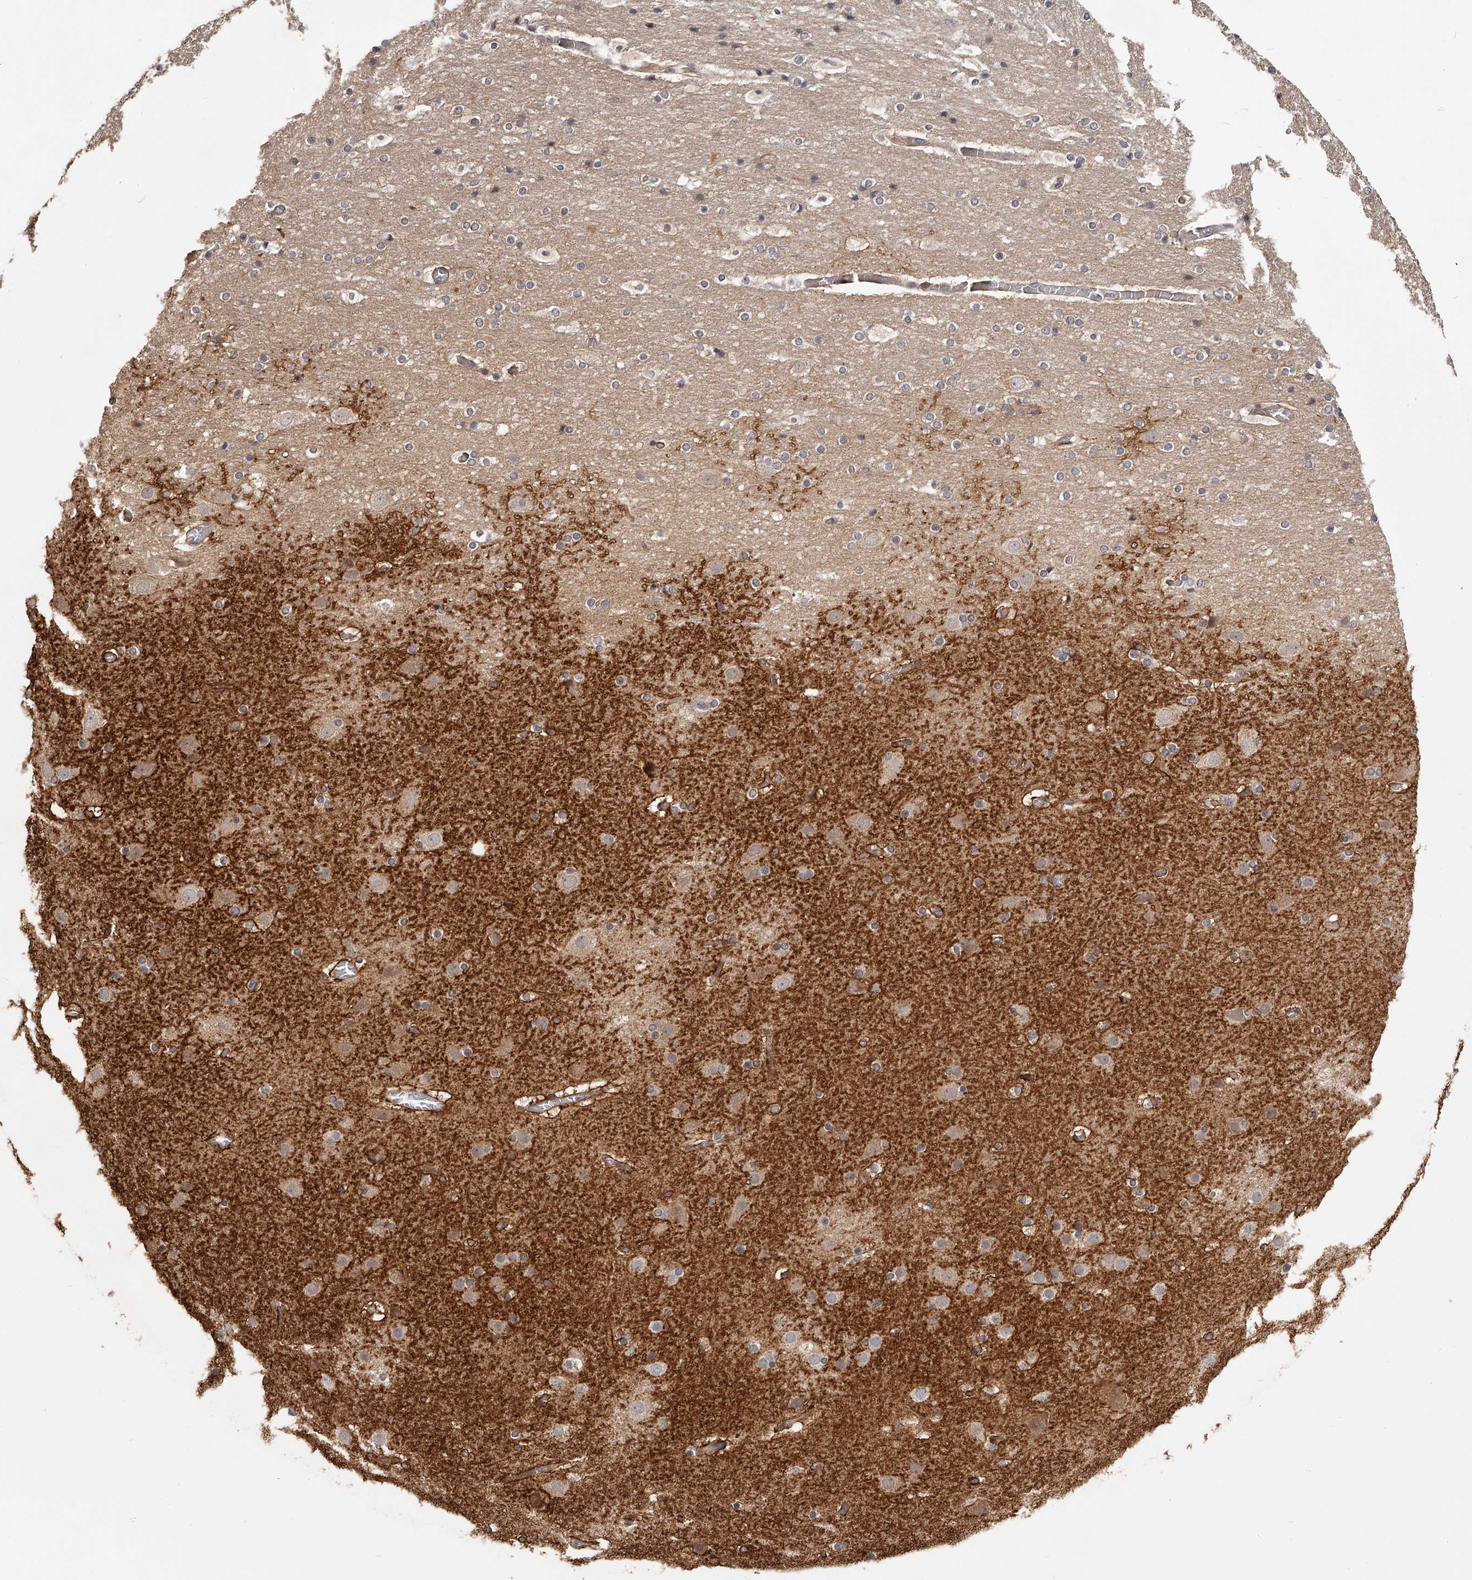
{"staining": {"intensity": "negative", "quantity": "none", "location": "none"}, "tissue": "cerebral cortex", "cell_type": "Endothelial cells", "image_type": "normal", "snomed": [{"axis": "morphology", "description": "Normal tissue, NOS"}, {"axis": "topography", "description": "Cerebral cortex"}], "caption": "Immunohistochemistry of normal cerebral cortex displays no expression in endothelial cells. (DAB (3,3'-diaminobenzidine) IHC with hematoxylin counter stain).", "gene": "ZNF582", "patient": {"sex": "male", "age": 57}}